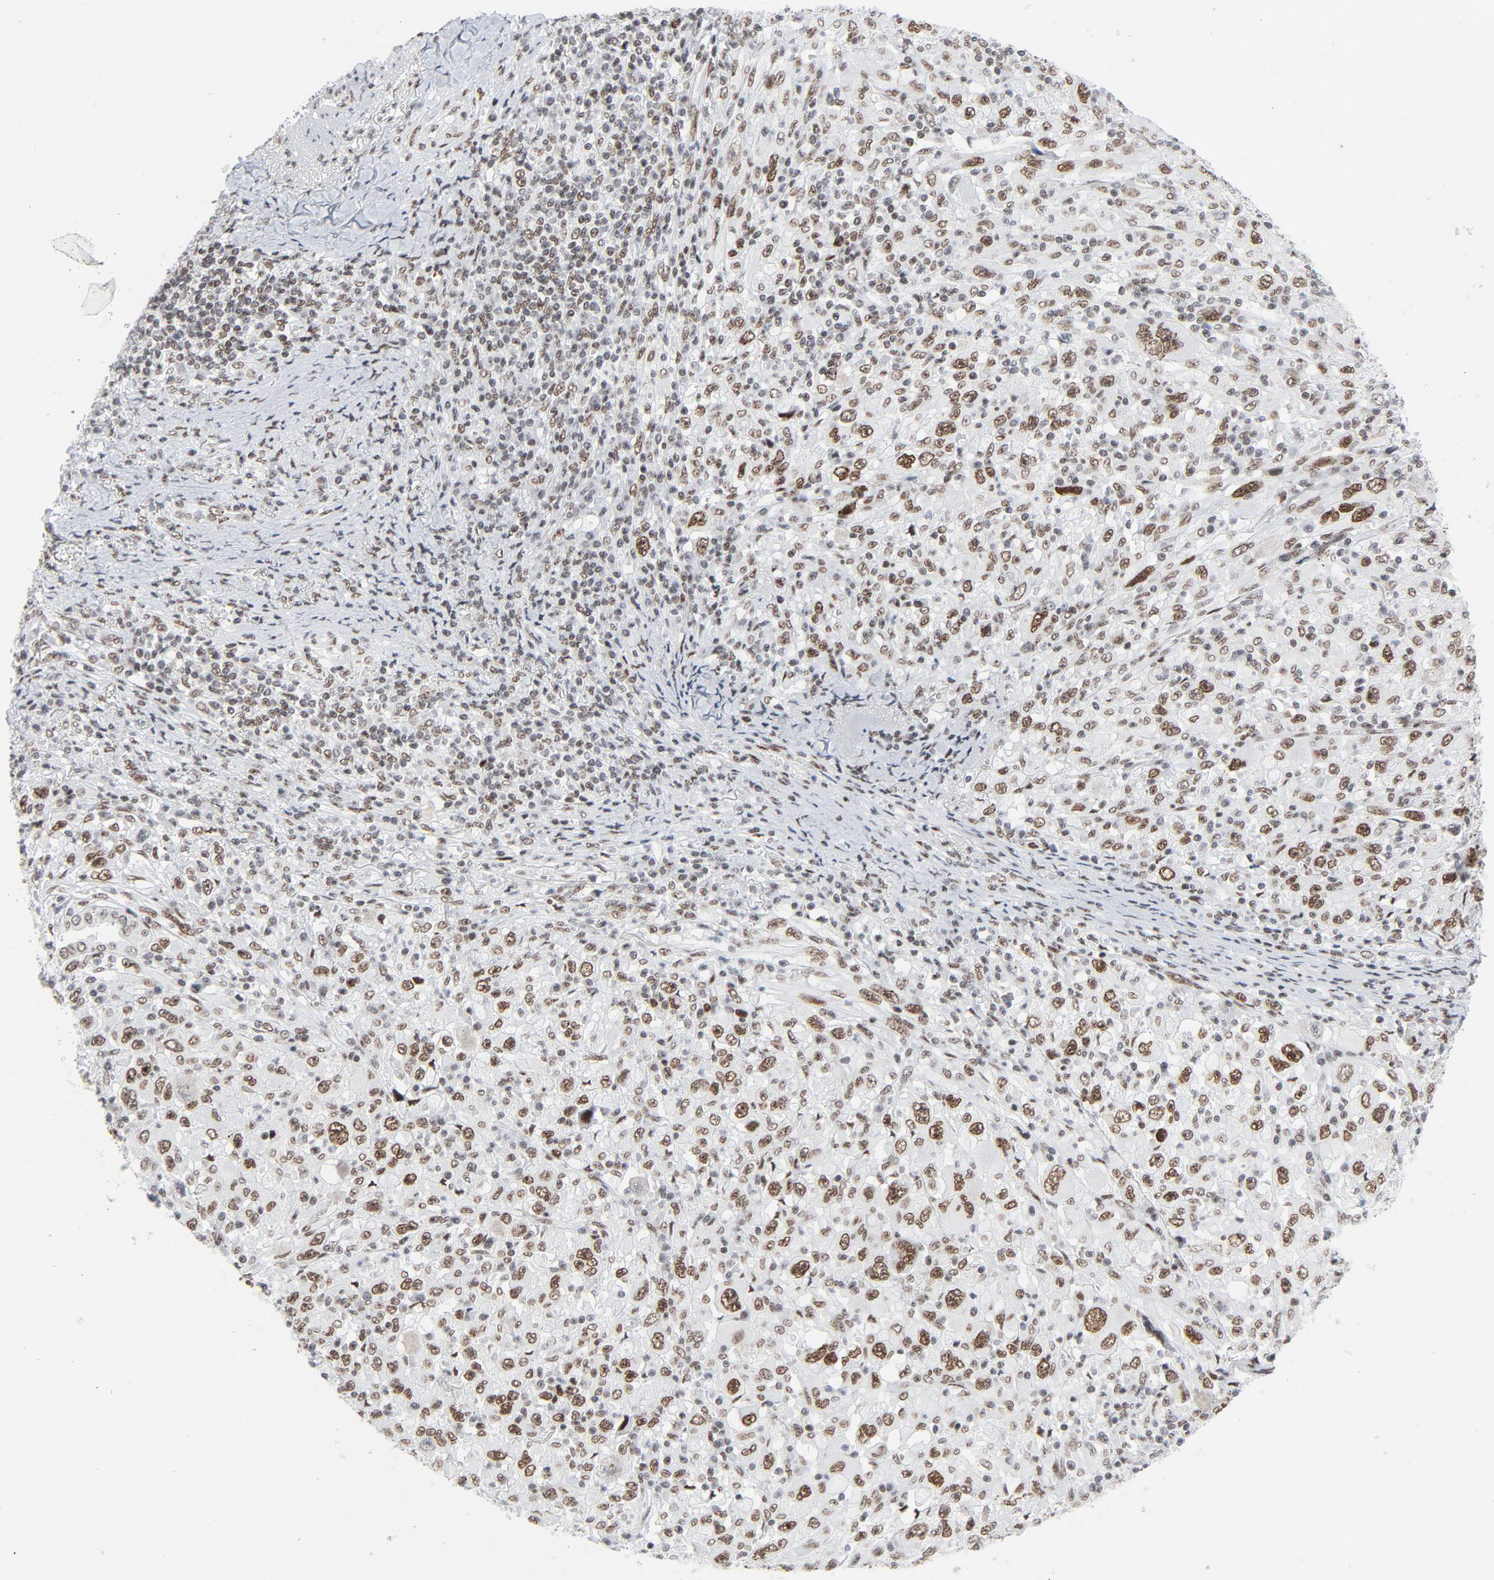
{"staining": {"intensity": "moderate", "quantity": ">75%", "location": "nuclear"}, "tissue": "melanoma", "cell_type": "Tumor cells", "image_type": "cancer", "snomed": [{"axis": "morphology", "description": "Malignant melanoma, Metastatic site"}, {"axis": "topography", "description": "Skin"}], "caption": "This photomicrograph displays malignant melanoma (metastatic site) stained with immunohistochemistry to label a protein in brown. The nuclear of tumor cells show moderate positivity for the protein. Nuclei are counter-stained blue.", "gene": "HSF1", "patient": {"sex": "female", "age": 56}}